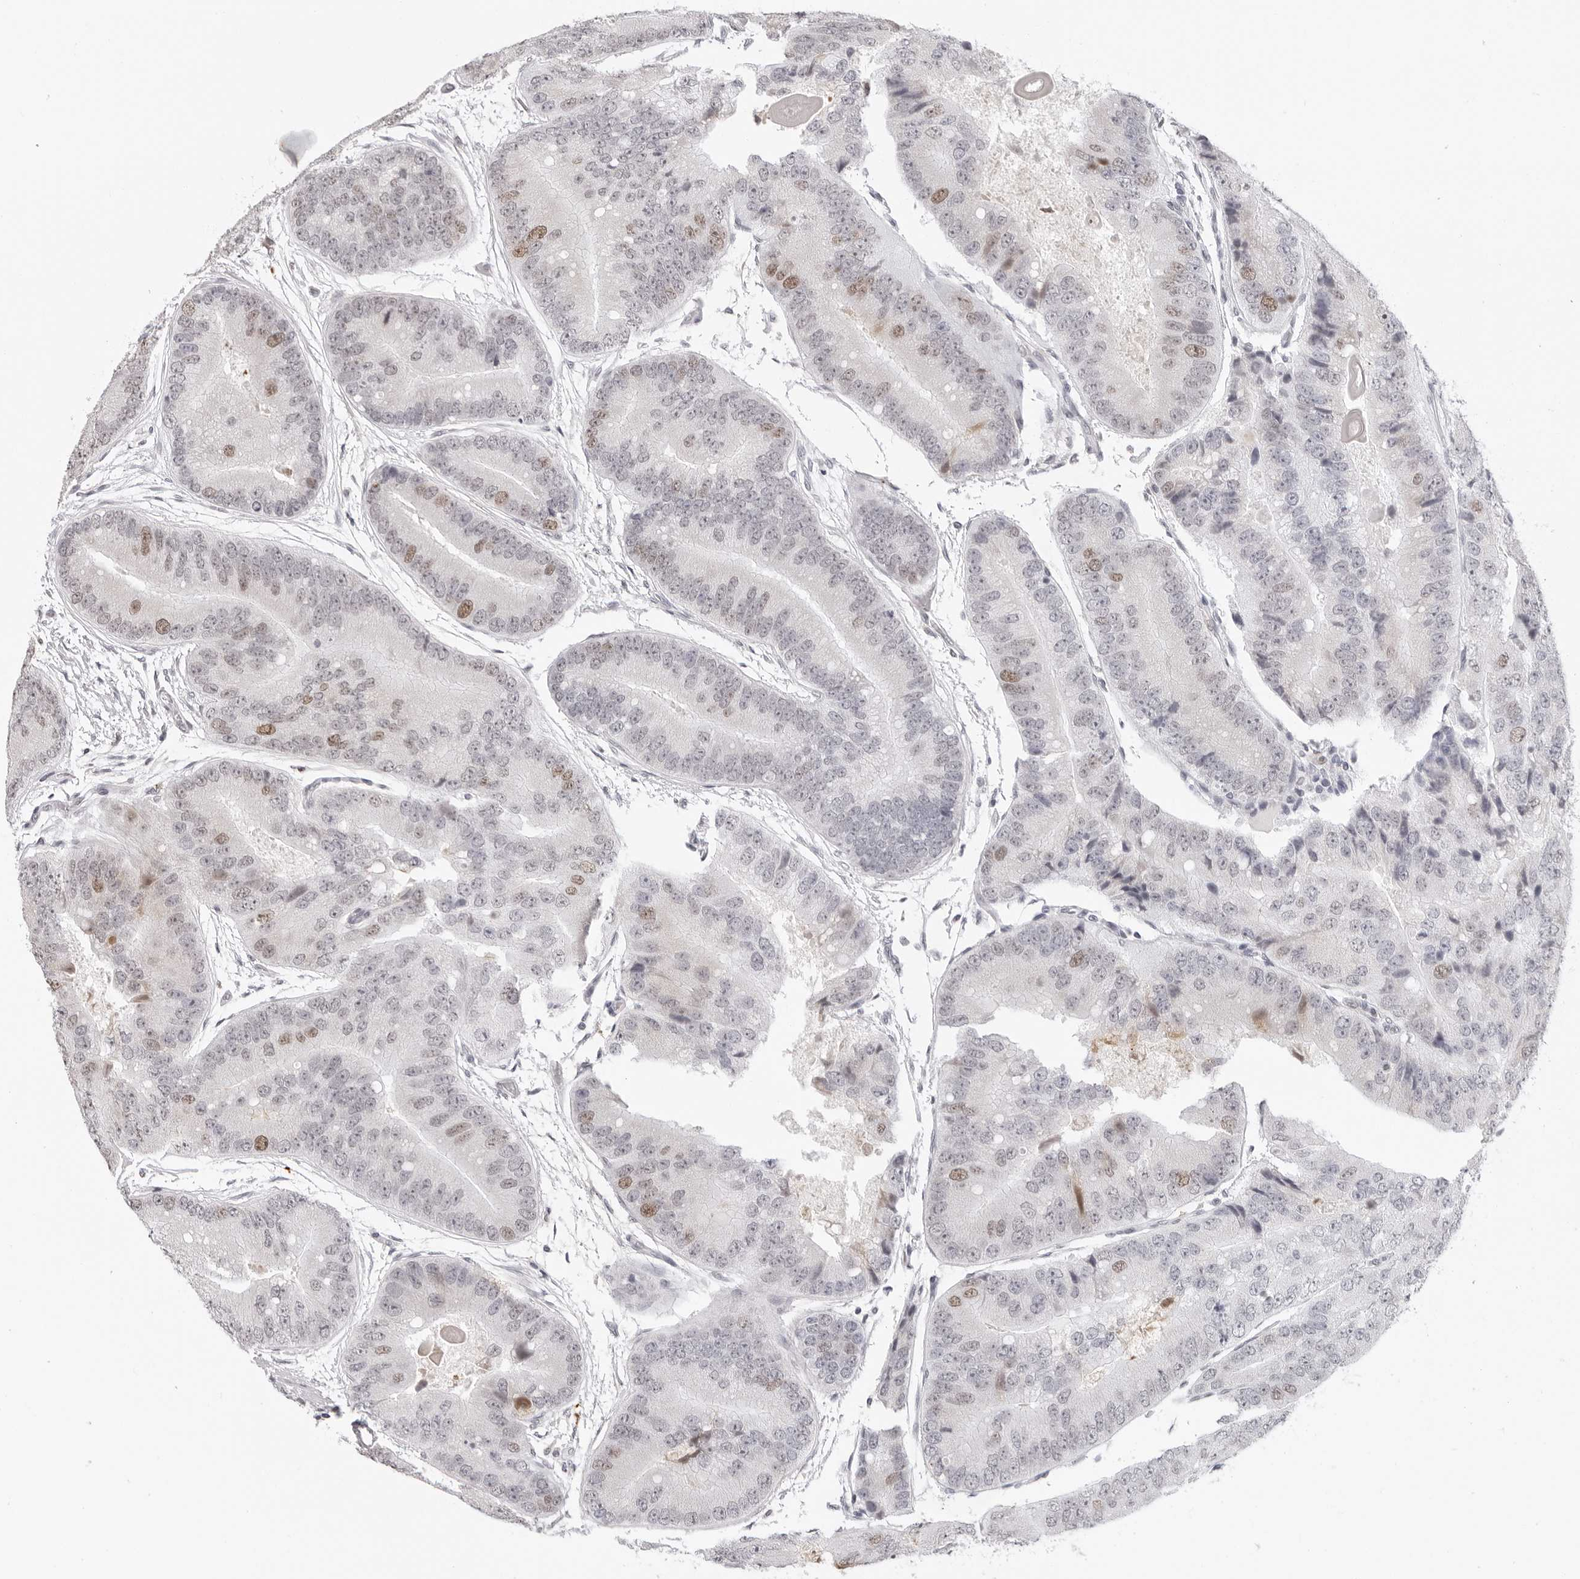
{"staining": {"intensity": "moderate", "quantity": "<25%", "location": "nuclear"}, "tissue": "prostate cancer", "cell_type": "Tumor cells", "image_type": "cancer", "snomed": [{"axis": "morphology", "description": "Adenocarcinoma, High grade"}, {"axis": "topography", "description": "Prostate"}], "caption": "This micrograph shows immunohistochemistry (IHC) staining of human adenocarcinoma (high-grade) (prostate), with low moderate nuclear expression in approximately <25% of tumor cells.", "gene": "MSH6", "patient": {"sex": "male", "age": 70}}